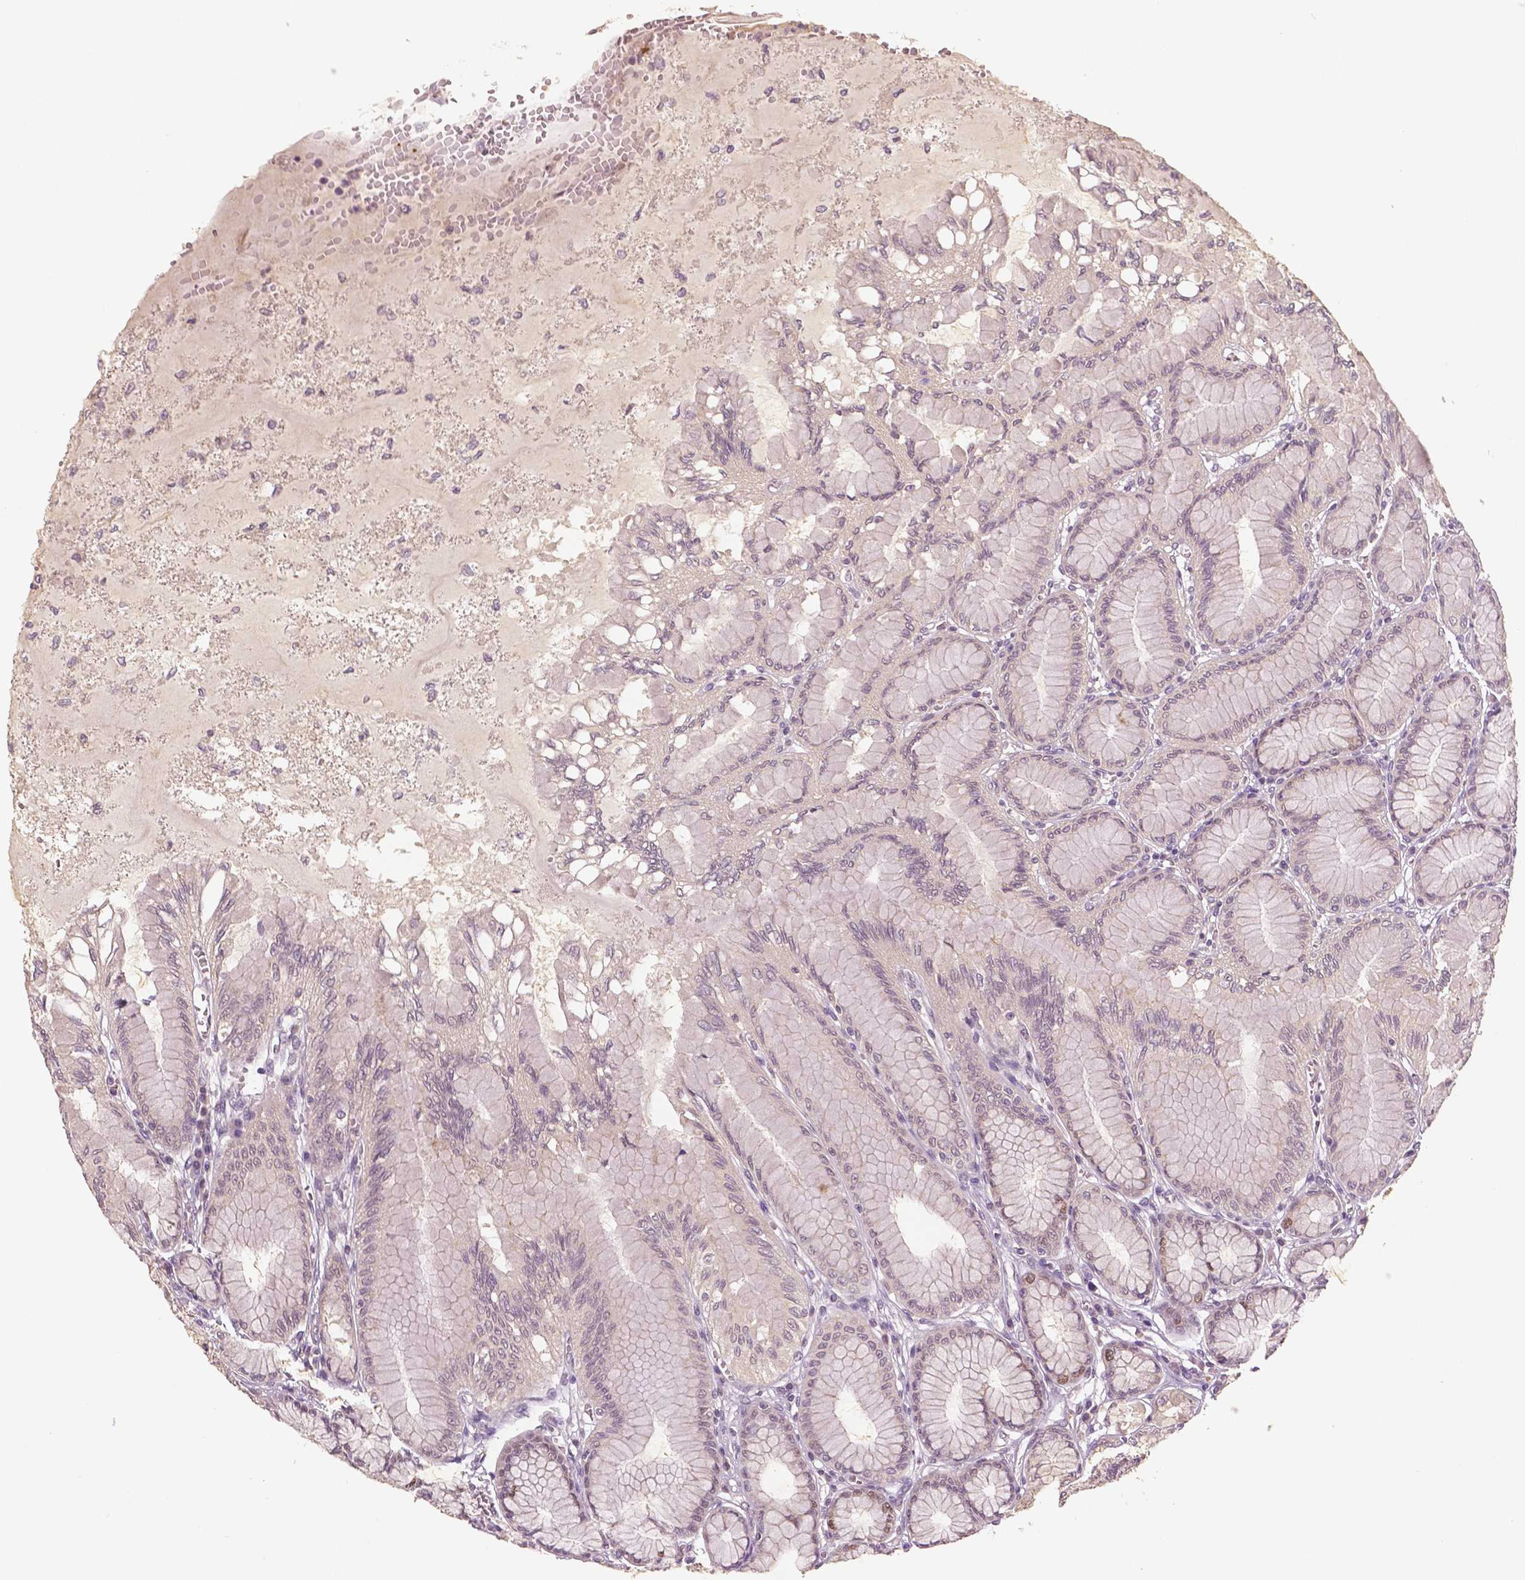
{"staining": {"intensity": "moderate", "quantity": "<25%", "location": "nuclear"}, "tissue": "stomach", "cell_type": "Glandular cells", "image_type": "normal", "snomed": [{"axis": "morphology", "description": "Normal tissue, NOS"}, {"axis": "topography", "description": "Stomach"}, {"axis": "topography", "description": "Stomach, lower"}], "caption": "Benign stomach demonstrates moderate nuclear expression in approximately <25% of glandular cells (brown staining indicates protein expression, while blue staining denotes nuclei)..", "gene": "MKI67", "patient": {"sex": "male", "age": 76}}